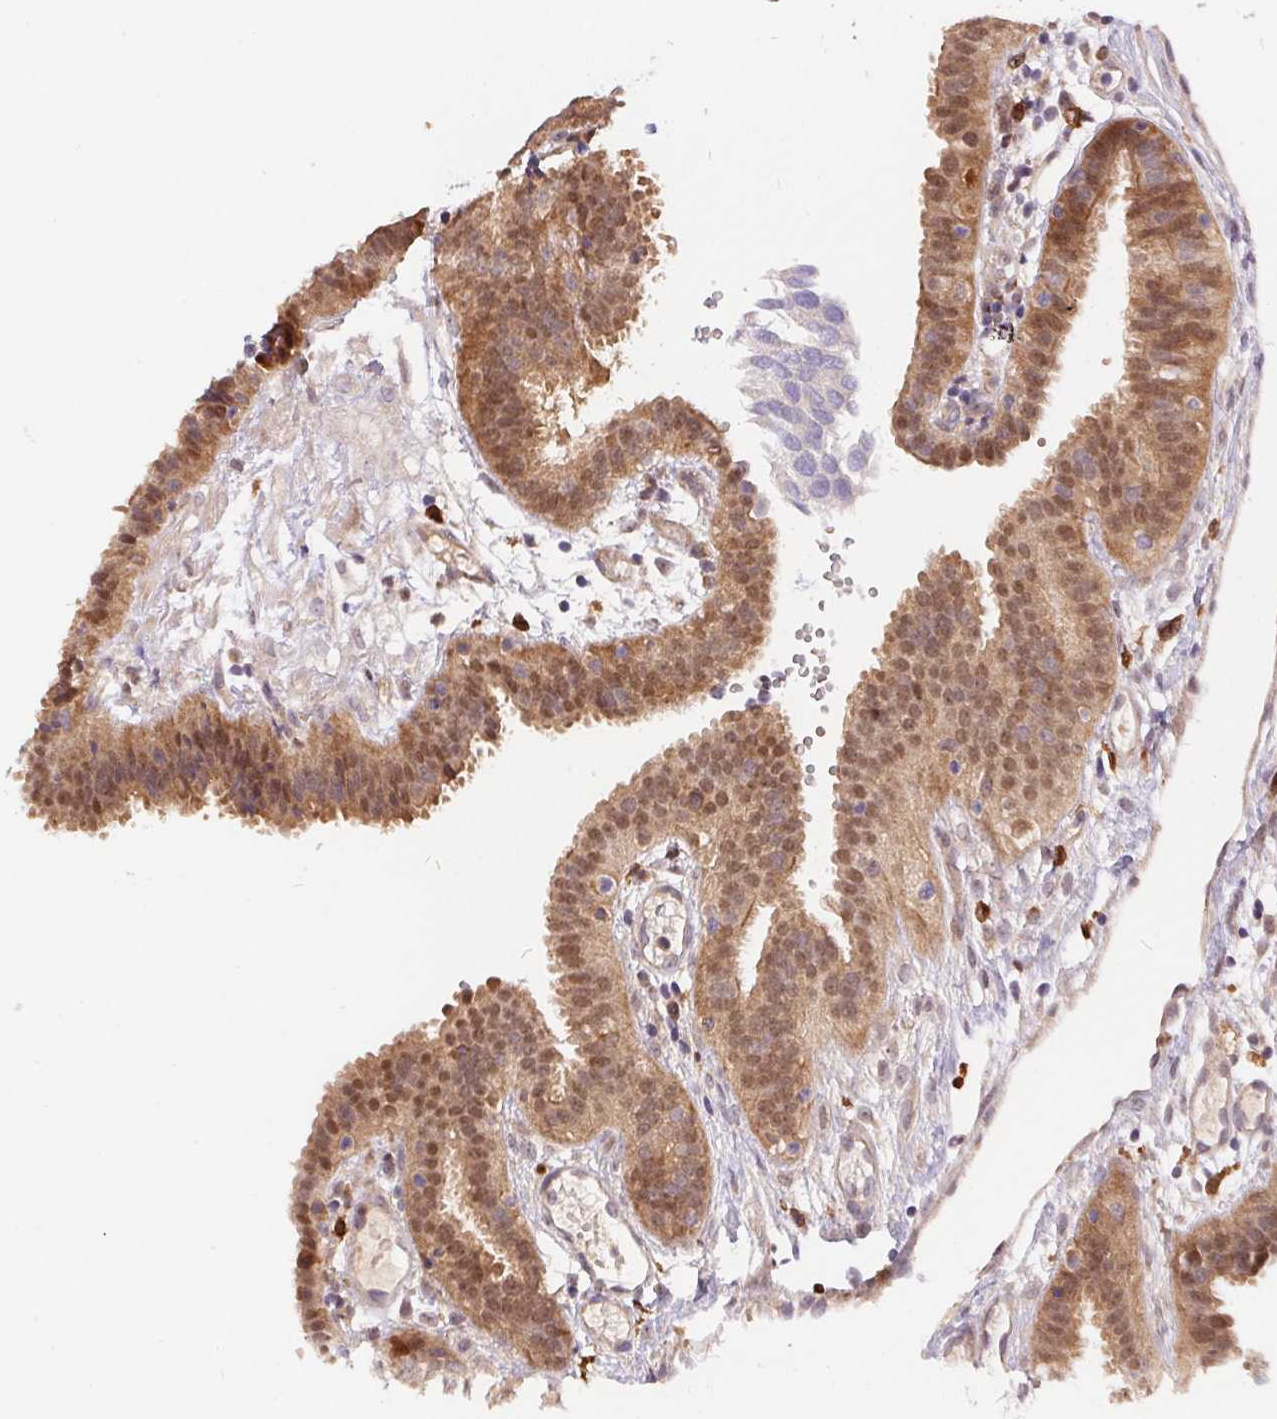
{"staining": {"intensity": "moderate", "quantity": ">75%", "location": "cytoplasmic/membranous,nuclear"}, "tissue": "fallopian tube", "cell_type": "Glandular cells", "image_type": "normal", "snomed": [{"axis": "morphology", "description": "Normal tissue, NOS"}, {"axis": "topography", "description": "Fallopian tube"}], "caption": "A high-resolution image shows IHC staining of unremarkable fallopian tube, which displays moderate cytoplasmic/membranous,nuclear staining in about >75% of glandular cells.", "gene": "NUDT16", "patient": {"sex": "female", "age": 37}}